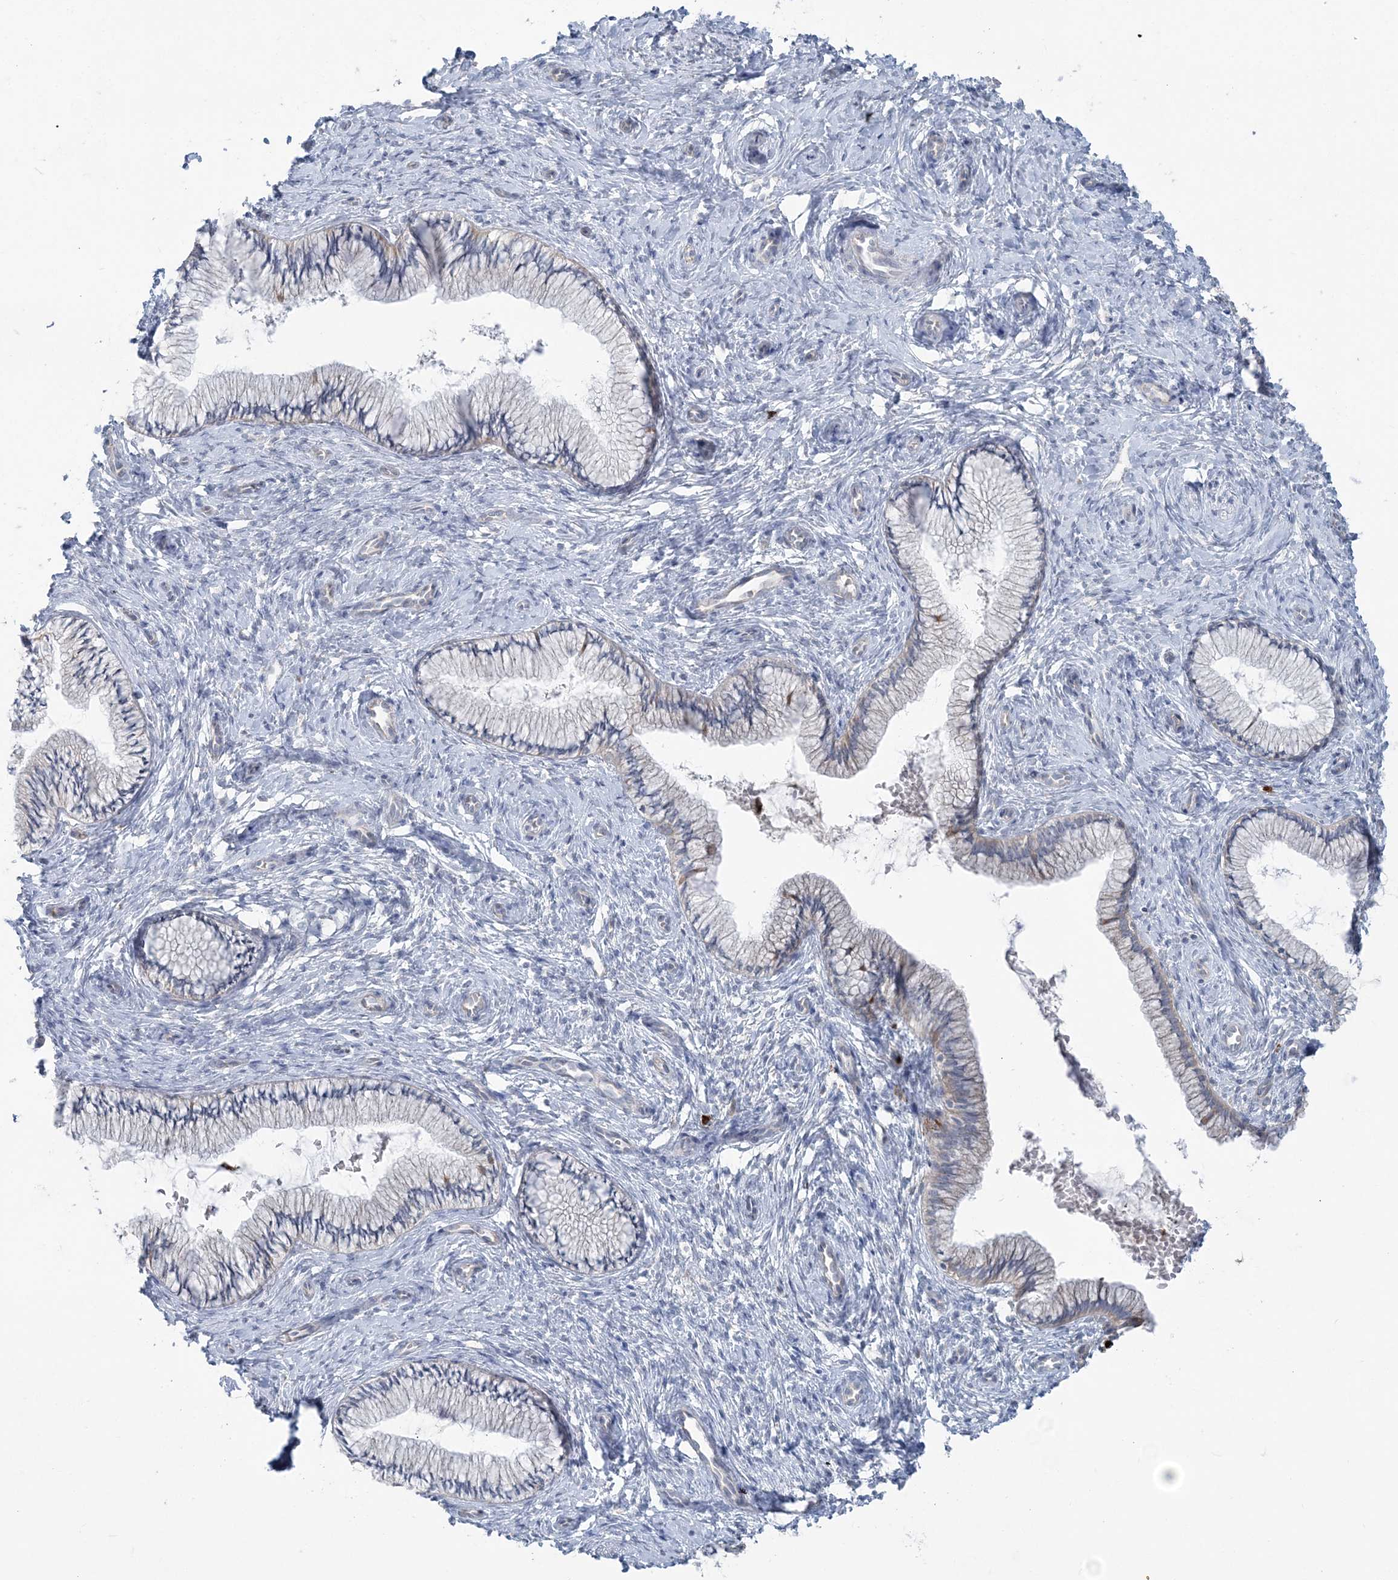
{"staining": {"intensity": "negative", "quantity": "none", "location": "none"}, "tissue": "cervix", "cell_type": "Glandular cells", "image_type": "normal", "snomed": [{"axis": "morphology", "description": "Normal tissue, NOS"}, {"axis": "topography", "description": "Cervix"}], "caption": "This micrograph is of normal cervix stained with immunohistochemistry to label a protein in brown with the nuclei are counter-stained blue. There is no positivity in glandular cells.", "gene": "CCNJ", "patient": {"sex": "female", "age": 27}}